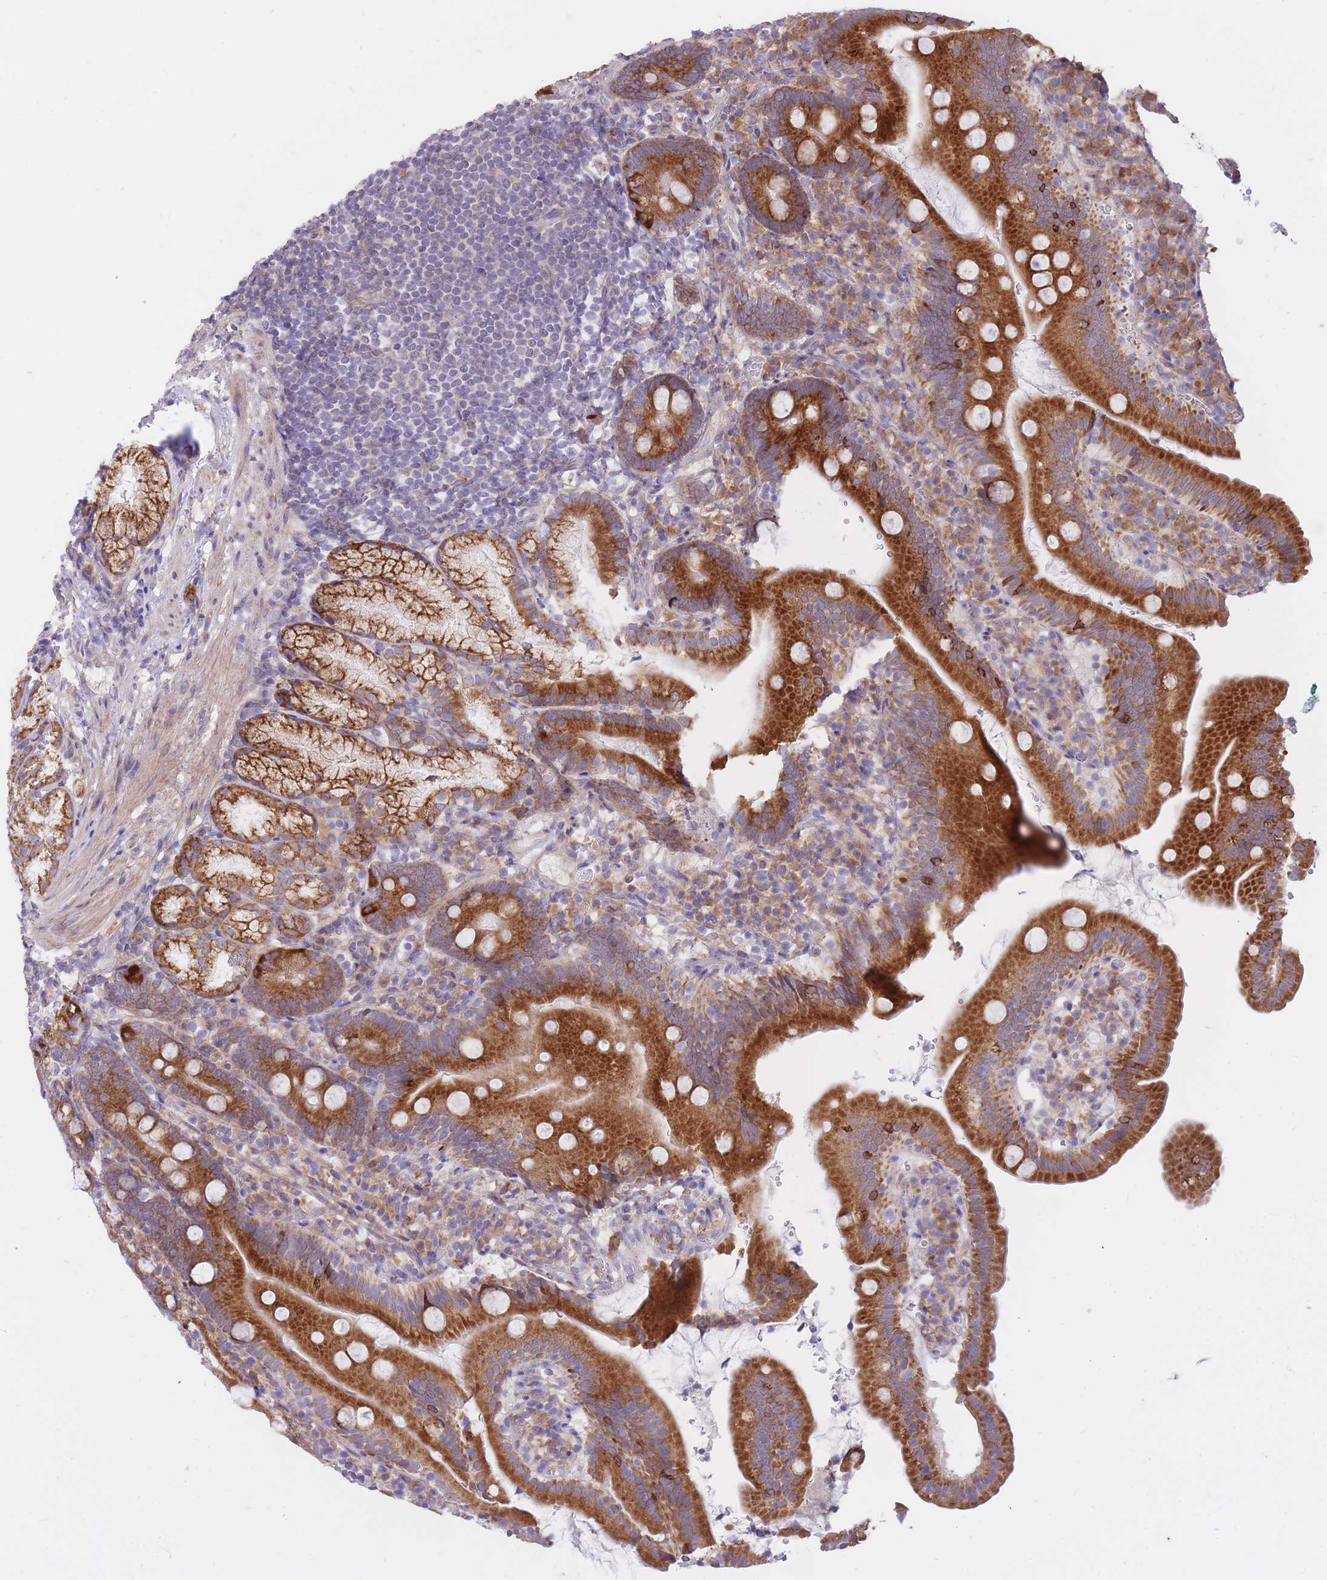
{"staining": {"intensity": "strong", "quantity": ">75%", "location": "cytoplasmic/membranous"}, "tissue": "duodenum", "cell_type": "Glandular cells", "image_type": "normal", "snomed": [{"axis": "morphology", "description": "Normal tissue, NOS"}, {"axis": "topography", "description": "Duodenum"}], "caption": "A brown stain shows strong cytoplasmic/membranous expression of a protein in glandular cells of benign duodenum. (DAB (3,3'-diaminobenzidine) IHC, brown staining for protein, blue staining for nuclei).", "gene": "GBP7", "patient": {"sex": "female", "age": 67}}